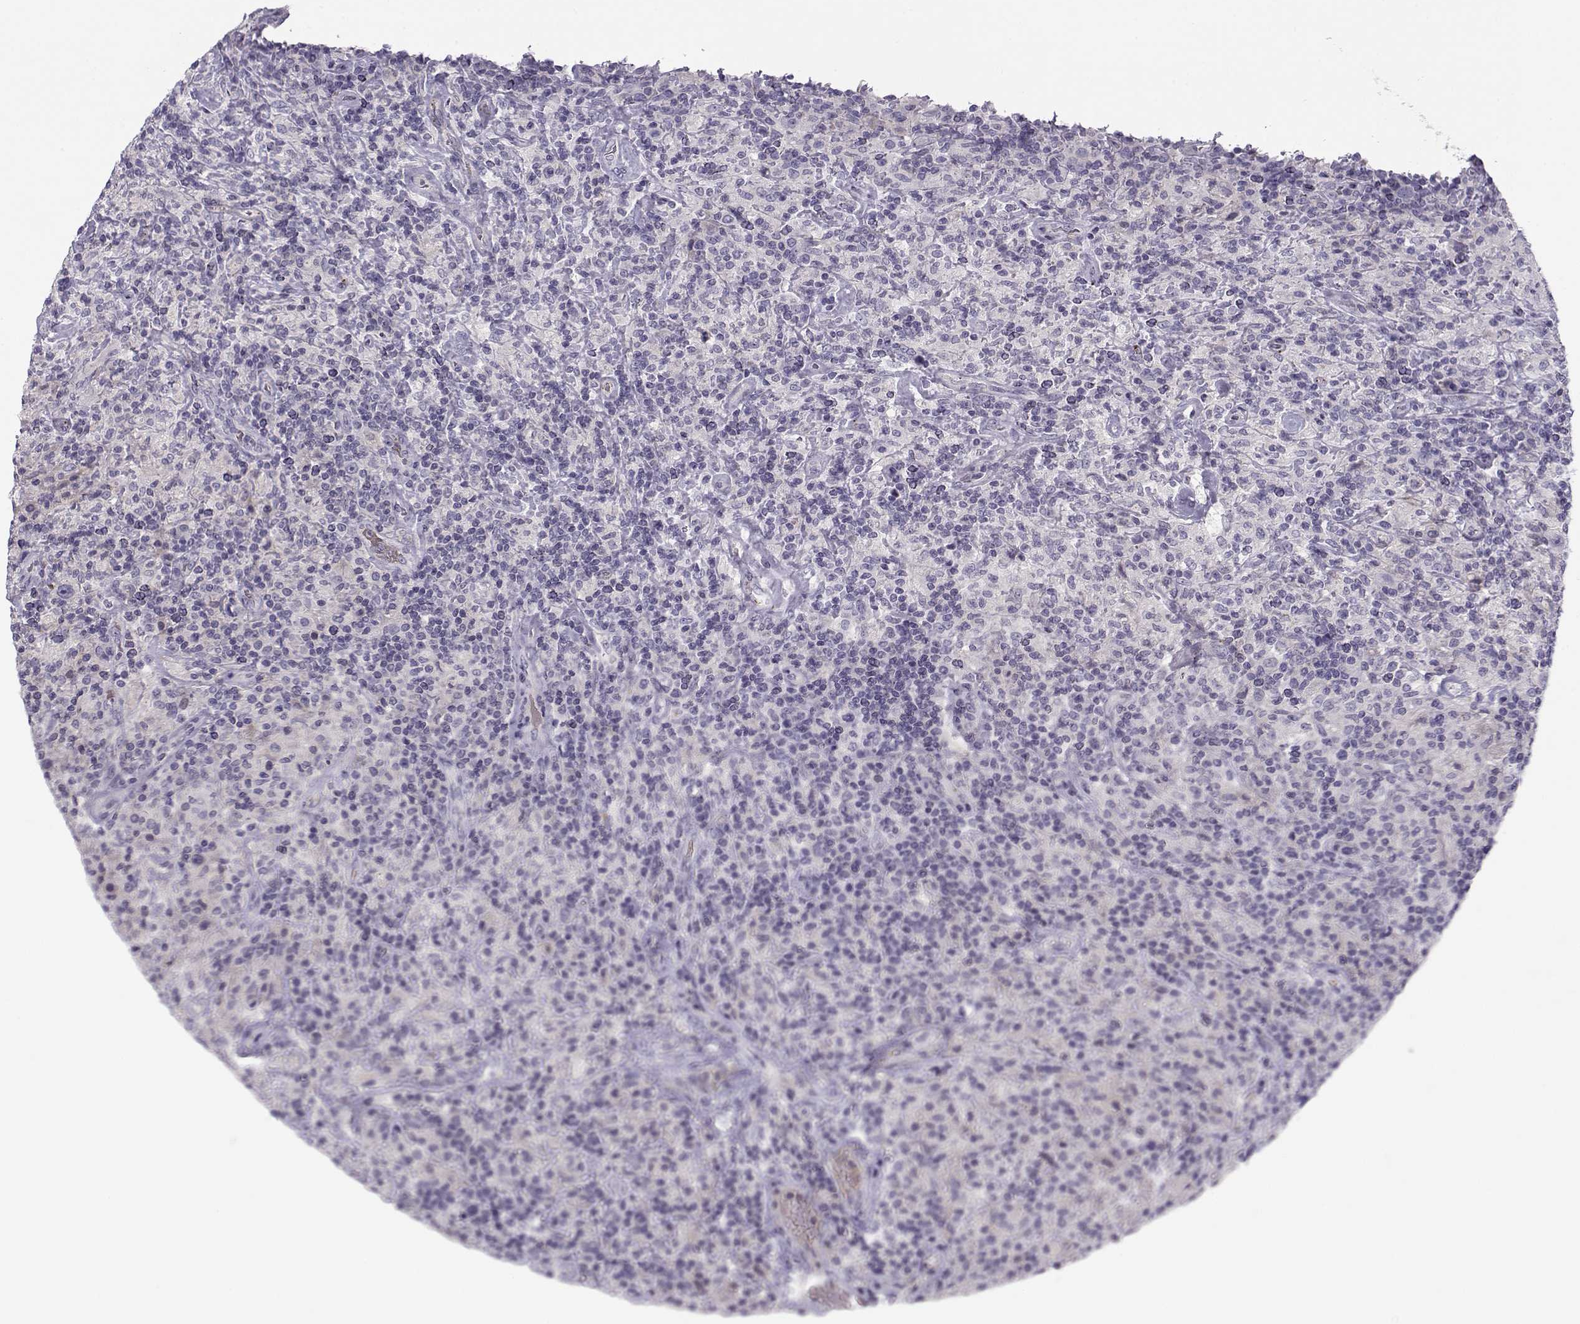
{"staining": {"intensity": "negative", "quantity": "none", "location": "none"}, "tissue": "lymphoma", "cell_type": "Tumor cells", "image_type": "cancer", "snomed": [{"axis": "morphology", "description": "Hodgkin's disease, NOS"}, {"axis": "topography", "description": "Lymph node"}], "caption": "High magnification brightfield microscopy of lymphoma stained with DAB (brown) and counterstained with hematoxylin (blue): tumor cells show no significant staining.", "gene": "MYO1A", "patient": {"sex": "male", "age": 70}}